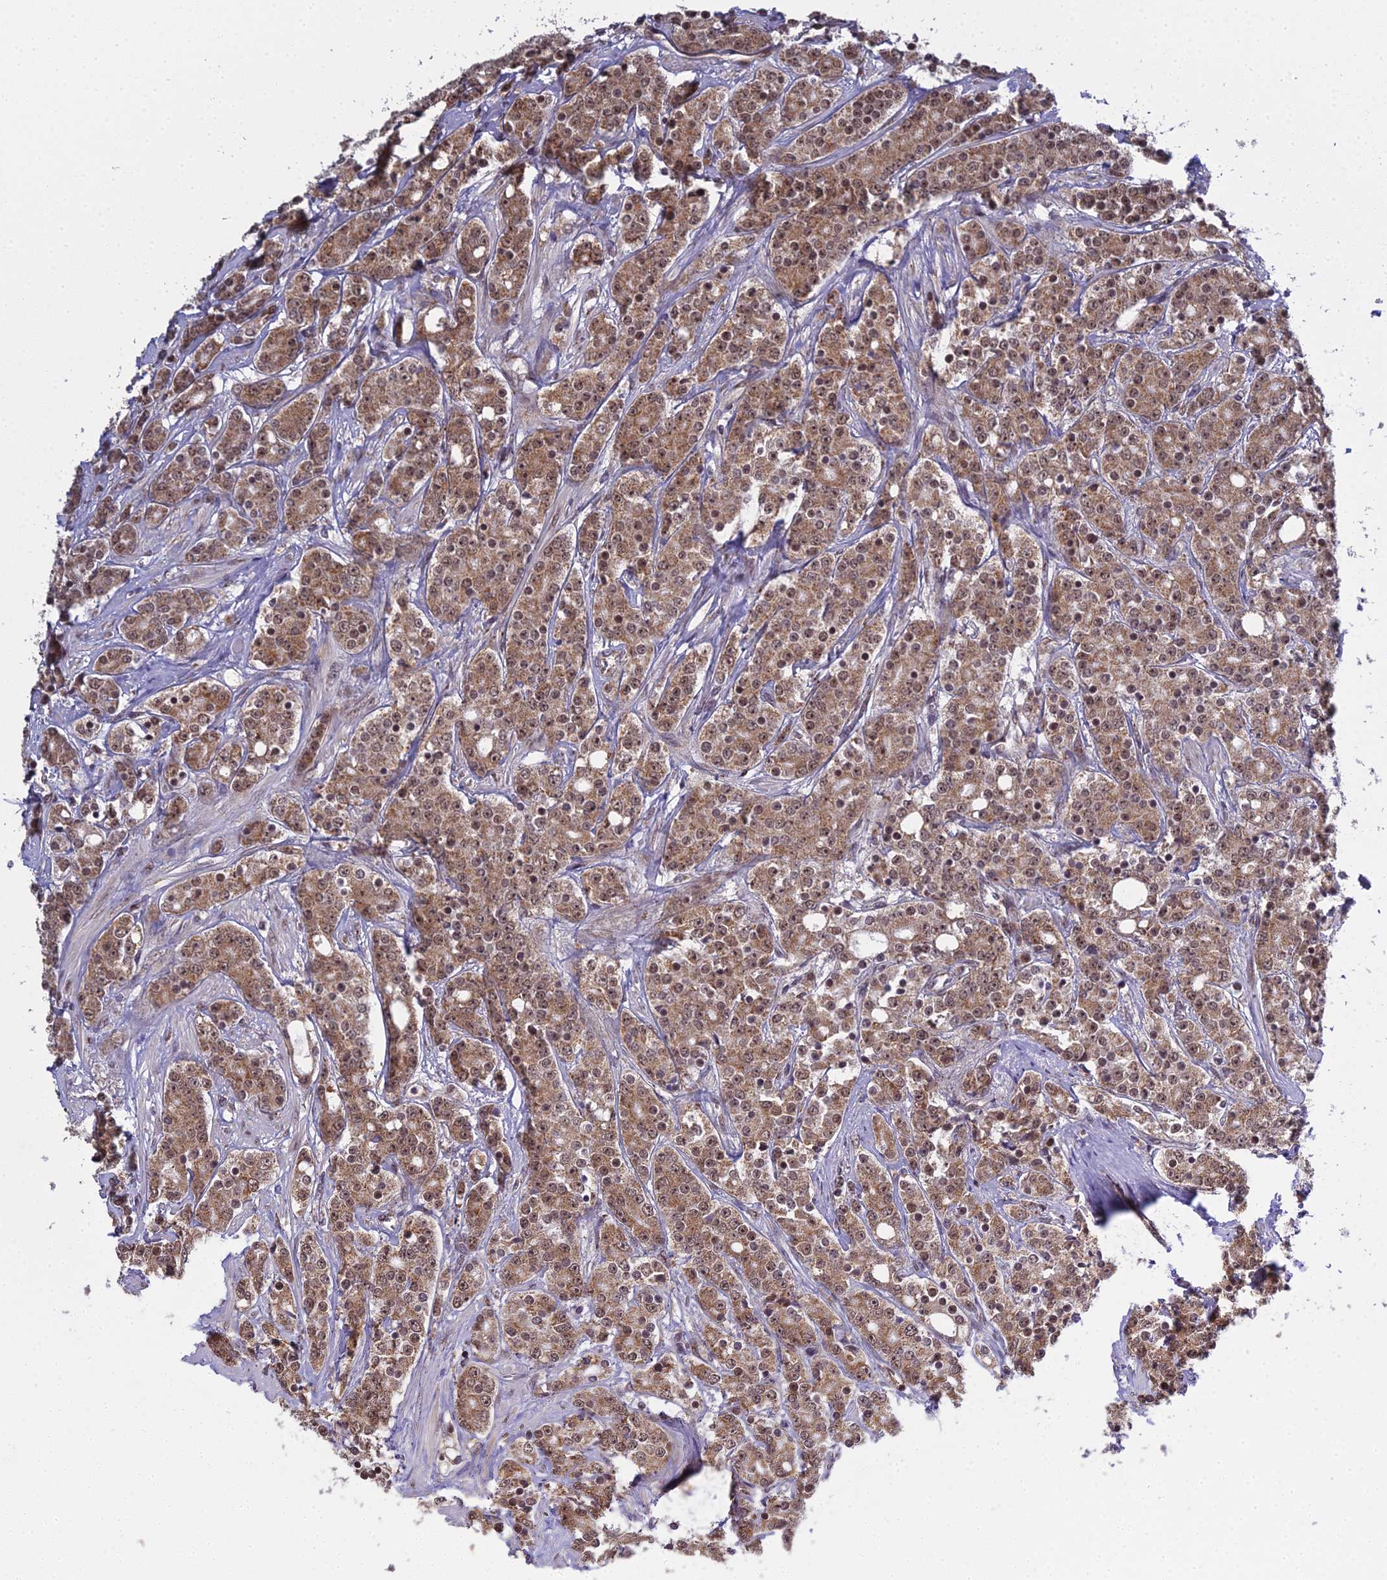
{"staining": {"intensity": "moderate", "quantity": ">75%", "location": "cytoplasmic/membranous,nuclear"}, "tissue": "prostate cancer", "cell_type": "Tumor cells", "image_type": "cancer", "snomed": [{"axis": "morphology", "description": "Adenocarcinoma, High grade"}, {"axis": "topography", "description": "Prostate"}], "caption": "A histopathology image showing moderate cytoplasmic/membranous and nuclear expression in about >75% of tumor cells in prostate cancer (high-grade adenocarcinoma), as visualized by brown immunohistochemical staining.", "gene": "MEOX1", "patient": {"sex": "male", "age": 62}}